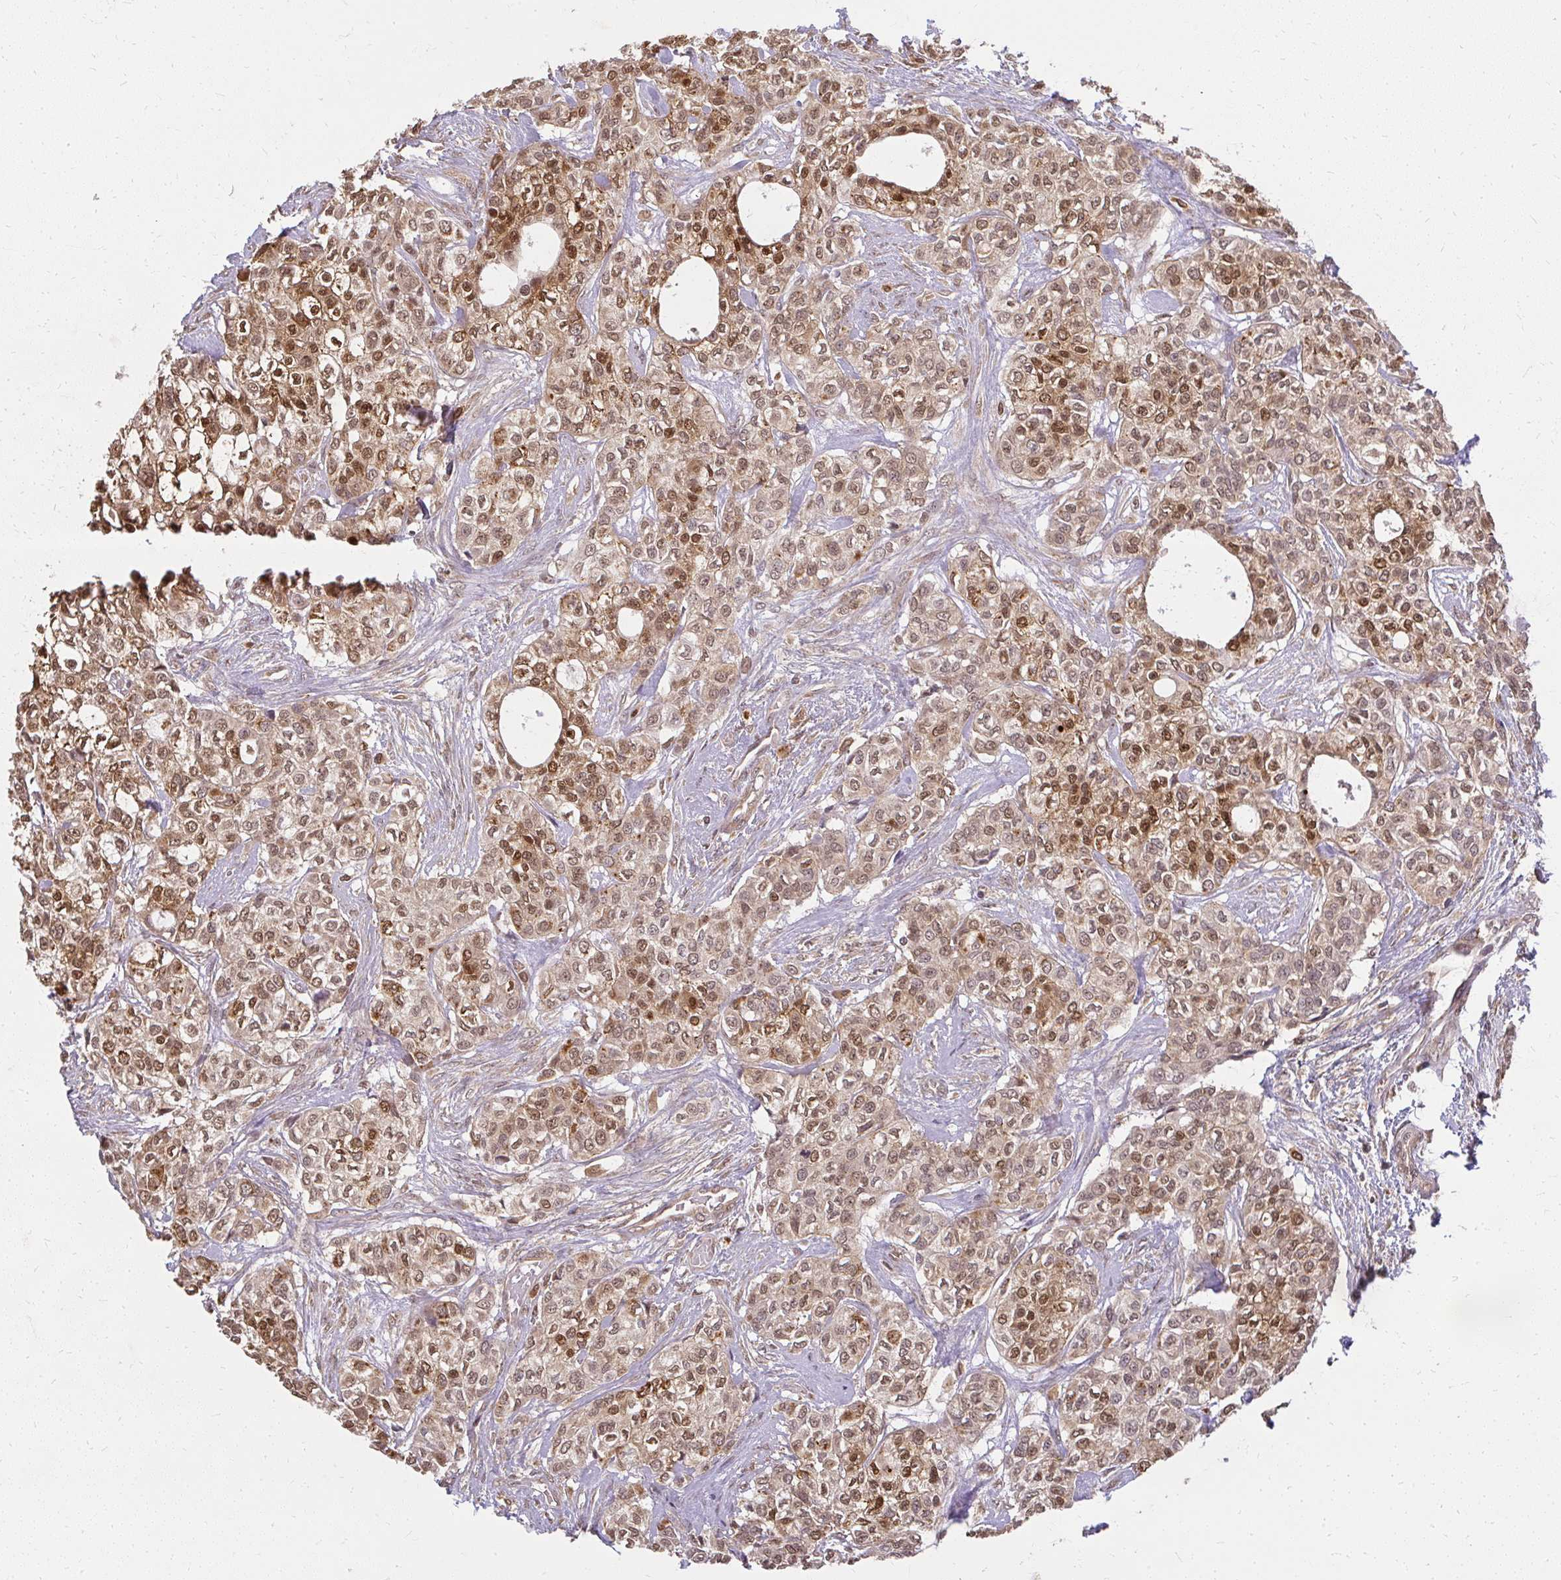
{"staining": {"intensity": "moderate", "quantity": ">75%", "location": "cytoplasmic/membranous,nuclear"}, "tissue": "head and neck cancer", "cell_type": "Tumor cells", "image_type": "cancer", "snomed": [{"axis": "morphology", "description": "Adenocarcinoma, NOS"}, {"axis": "topography", "description": "Head-Neck"}], "caption": "Immunohistochemical staining of human head and neck cancer reveals moderate cytoplasmic/membranous and nuclear protein staining in about >75% of tumor cells. Using DAB (3,3'-diaminobenzidine) (brown) and hematoxylin (blue) stains, captured at high magnification using brightfield microscopy.", "gene": "LARS2", "patient": {"sex": "male", "age": 81}}